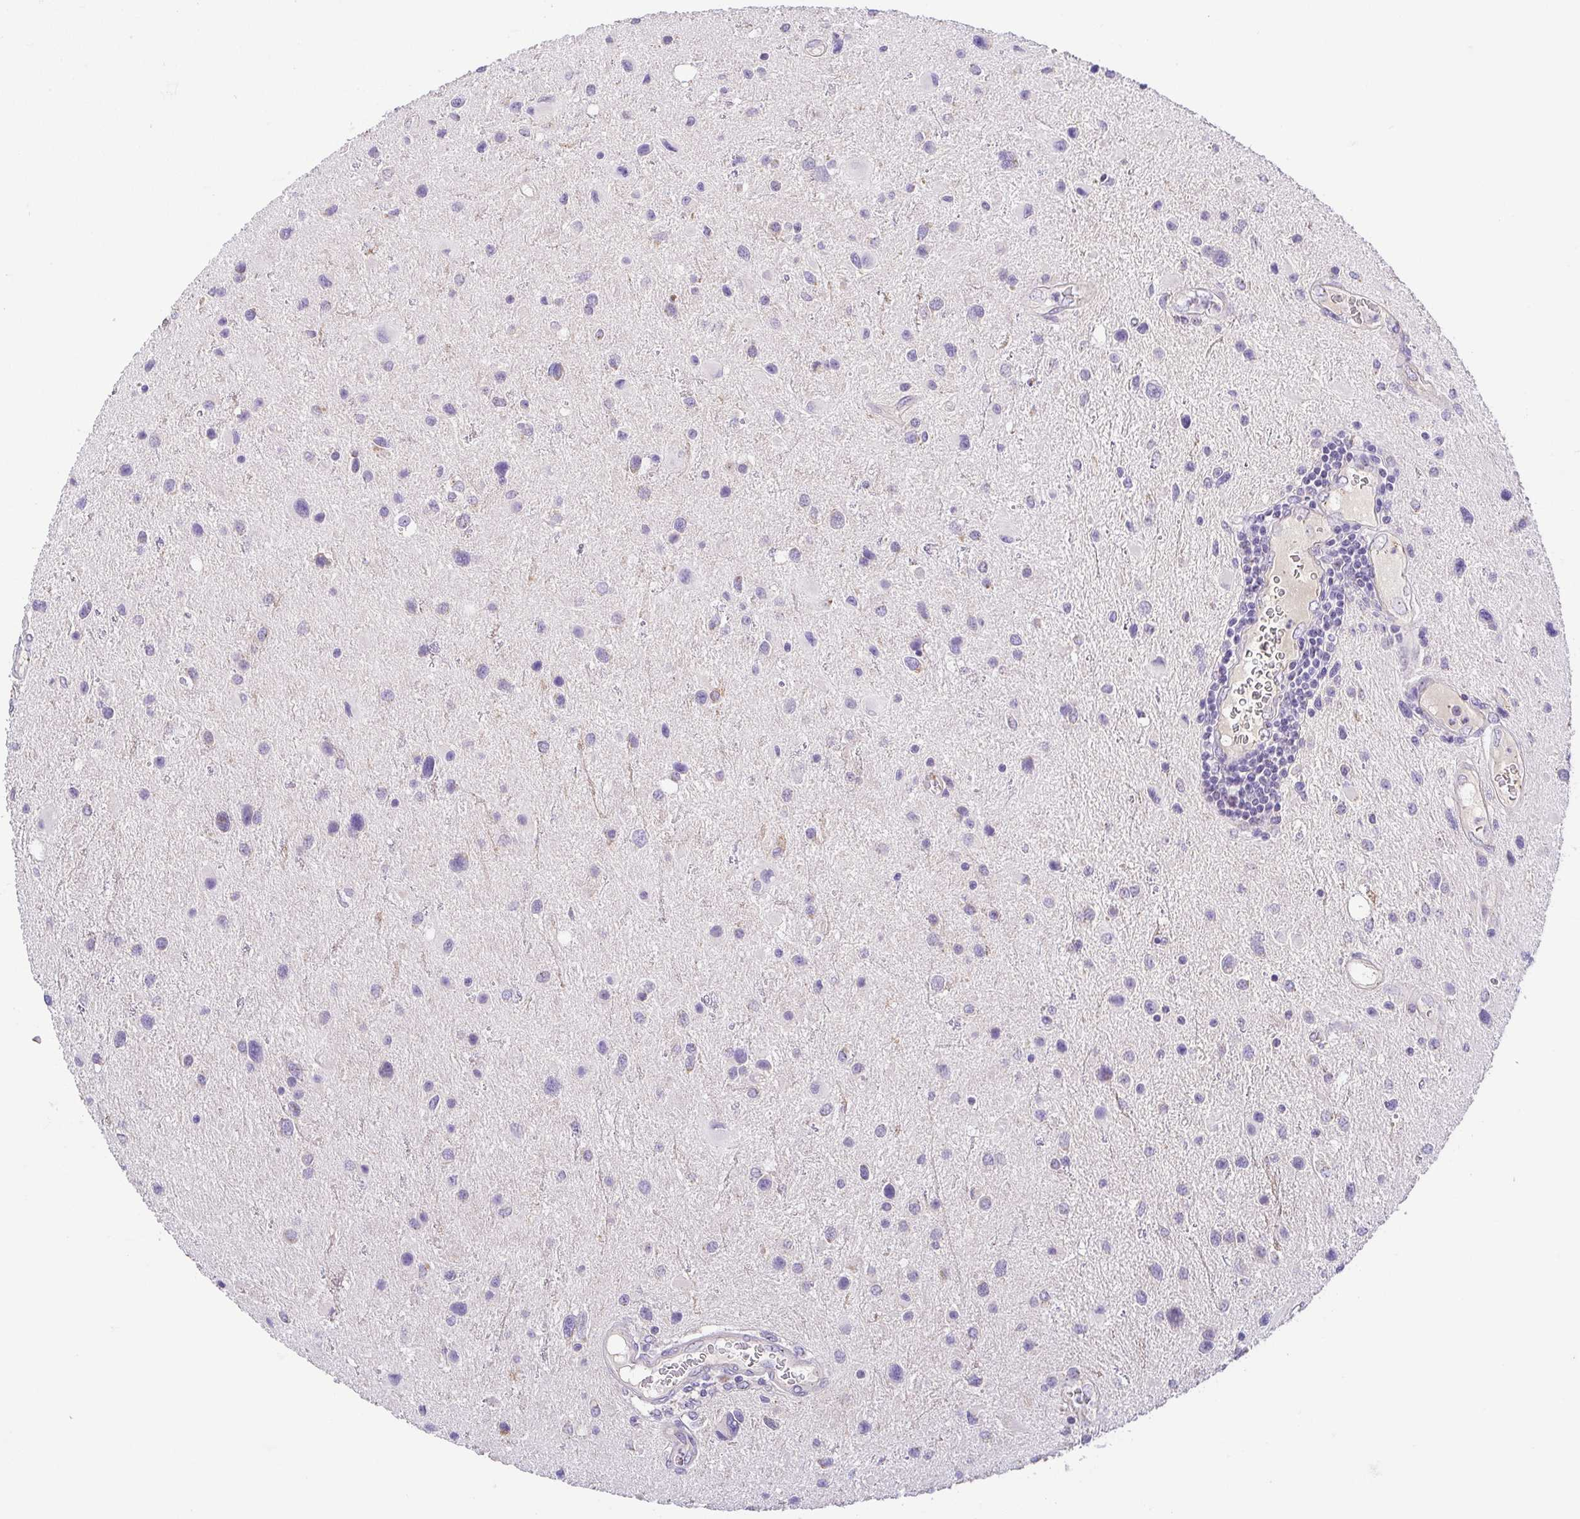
{"staining": {"intensity": "negative", "quantity": "none", "location": "none"}, "tissue": "glioma", "cell_type": "Tumor cells", "image_type": "cancer", "snomed": [{"axis": "morphology", "description": "Glioma, malignant, Low grade"}, {"axis": "topography", "description": "Brain"}], "caption": "Human glioma stained for a protein using immunohistochemistry reveals no staining in tumor cells.", "gene": "SLC13A1", "patient": {"sex": "female", "age": 32}}